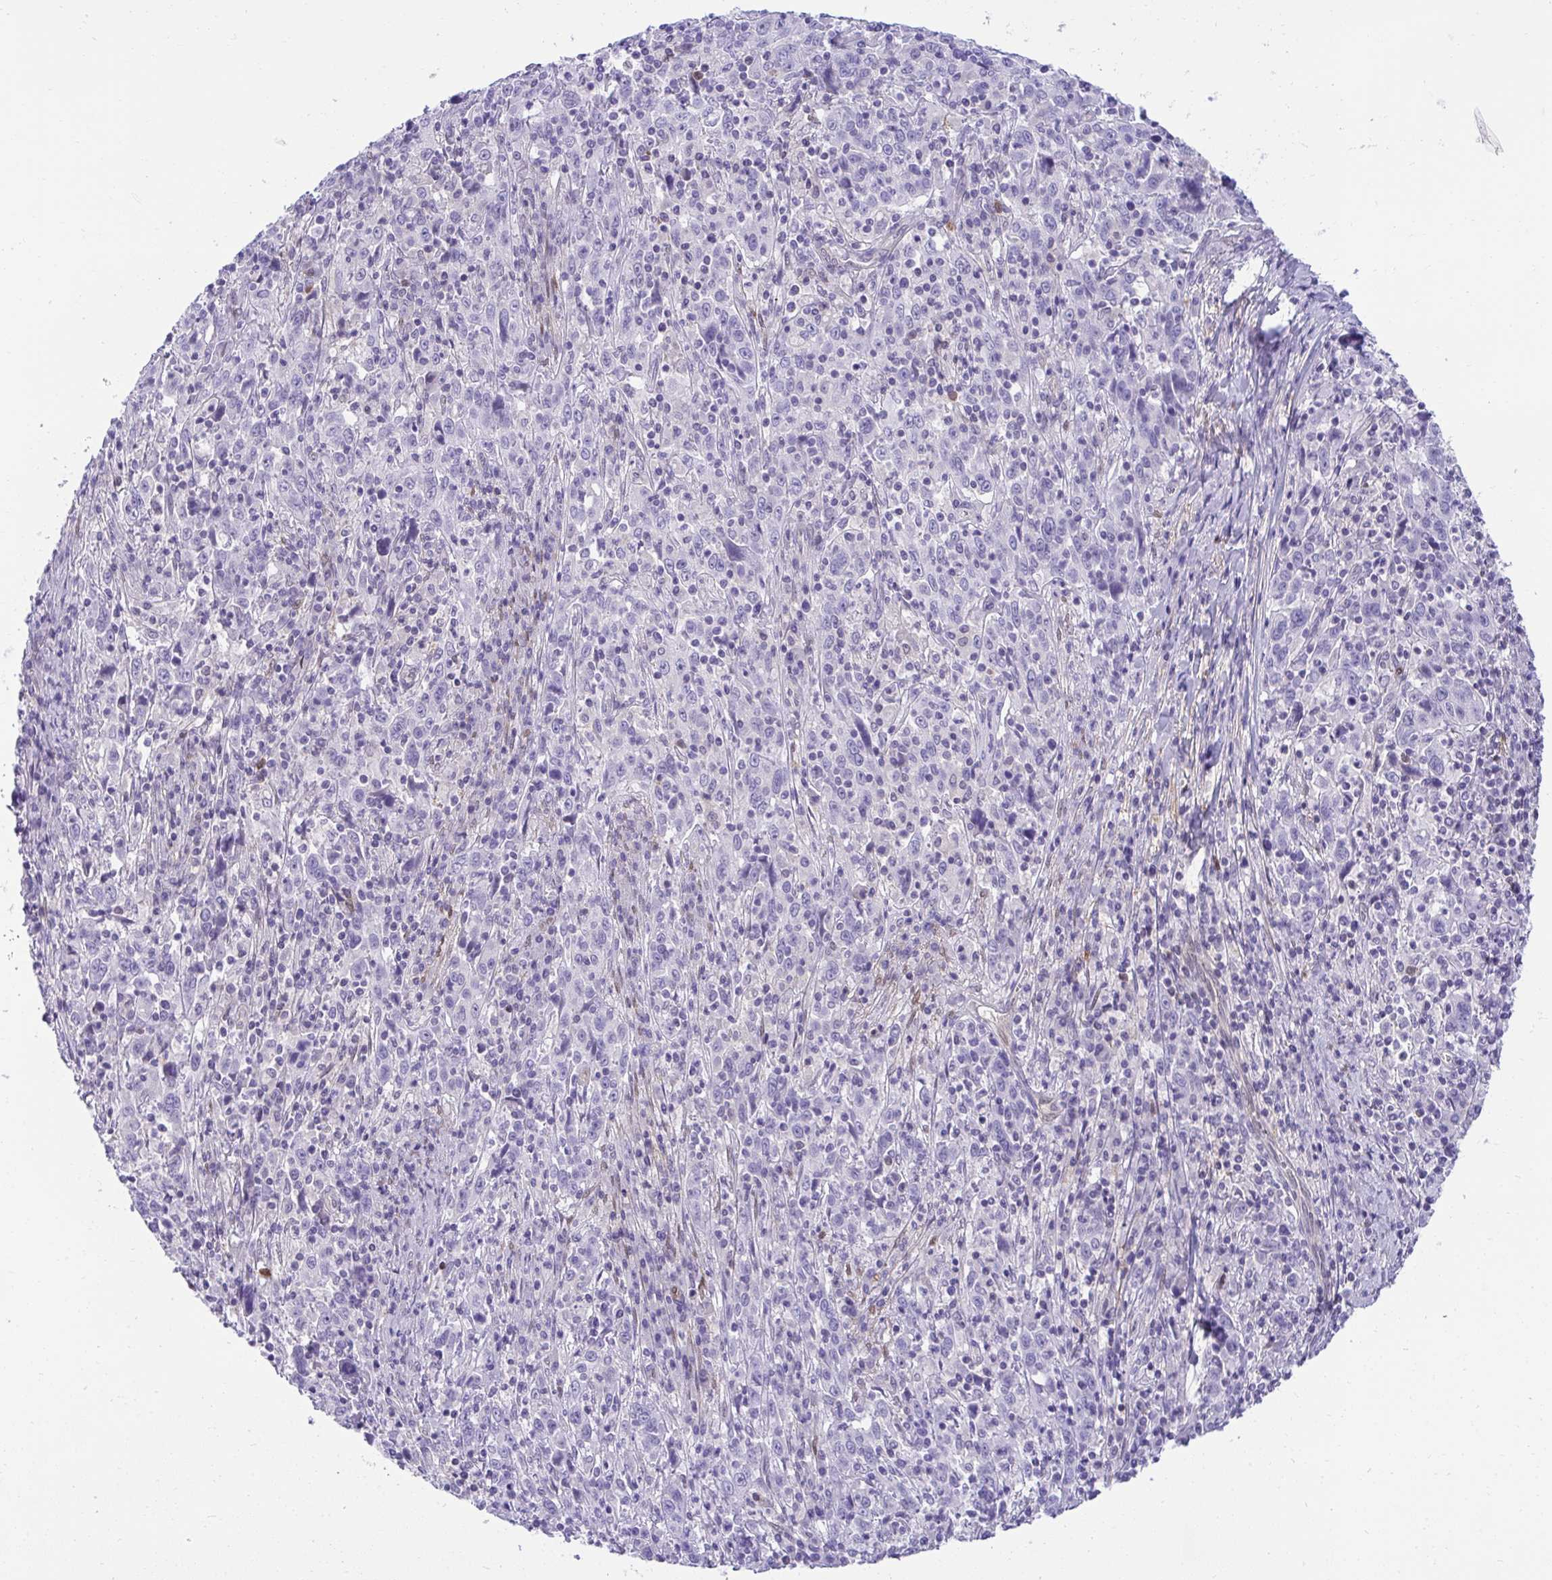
{"staining": {"intensity": "negative", "quantity": "none", "location": "none"}, "tissue": "cervical cancer", "cell_type": "Tumor cells", "image_type": "cancer", "snomed": [{"axis": "morphology", "description": "Squamous cell carcinoma, NOS"}, {"axis": "topography", "description": "Cervix"}], "caption": "Cervical squamous cell carcinoma stained for a protein using immunohistochemistry exhibits no positivity tumor cells.", "gene": "PGM2L1", "patient": {"sex": "female", "age": 46}}